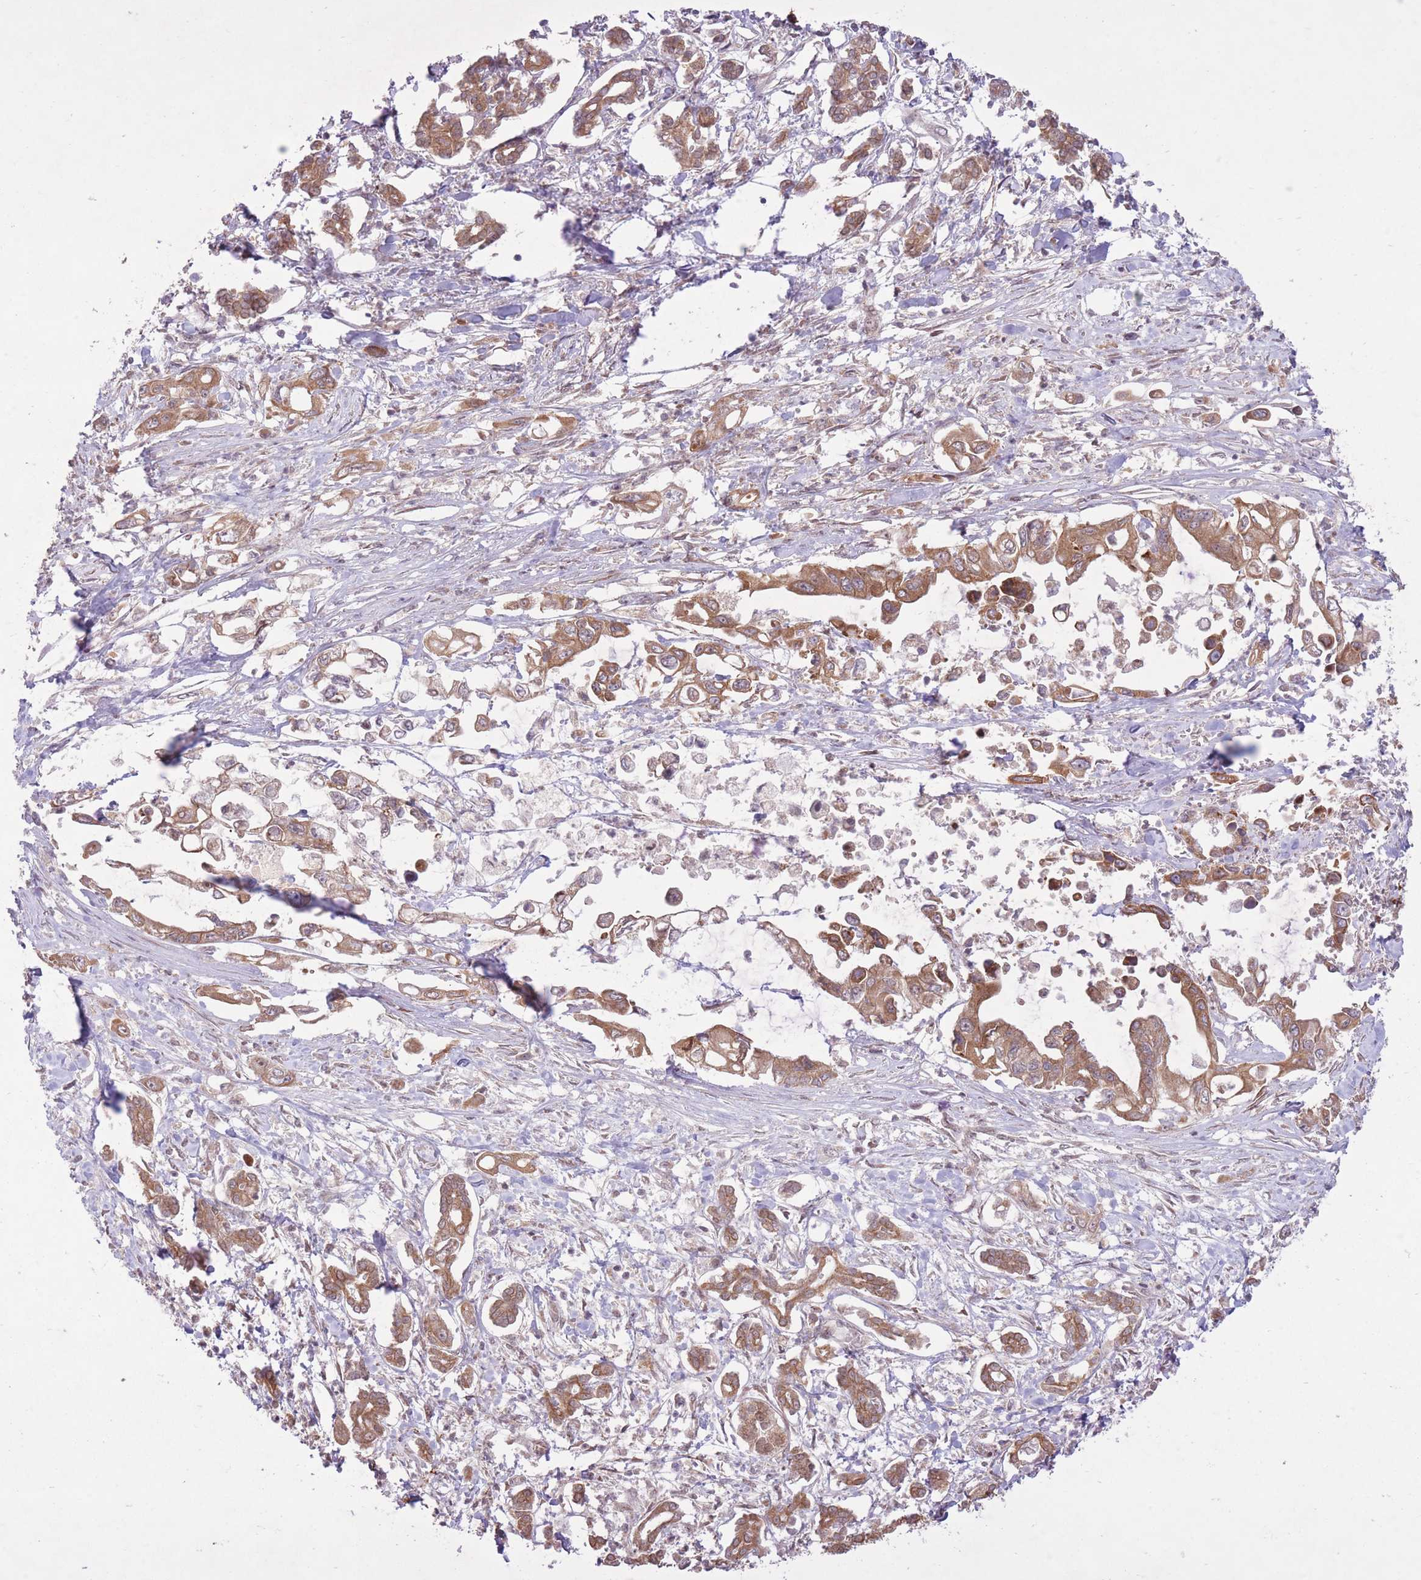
{"staining": {"intensity": "moderate", "quantity": ">75%", "location": "cytoplasmic/membranous"}, "tissue": "pancreatic cancer", "cell_type": "Tumor cells", "image_type": "cancer", "snomed": [{"axis": "morphology", "description": "Adenocarcinoma, NOS"}, {"axis": "topography", "description": "Pancreas"}], "caption": "About >75% of tumor cells in pancreatic adenocarcinoma demonstrate moderate cytoplasmic/membranous protein staining as visualized by brown immunohistochemical staining.", "gene": "ZNF391", "patient": {"sex": "male", "age": 61}}